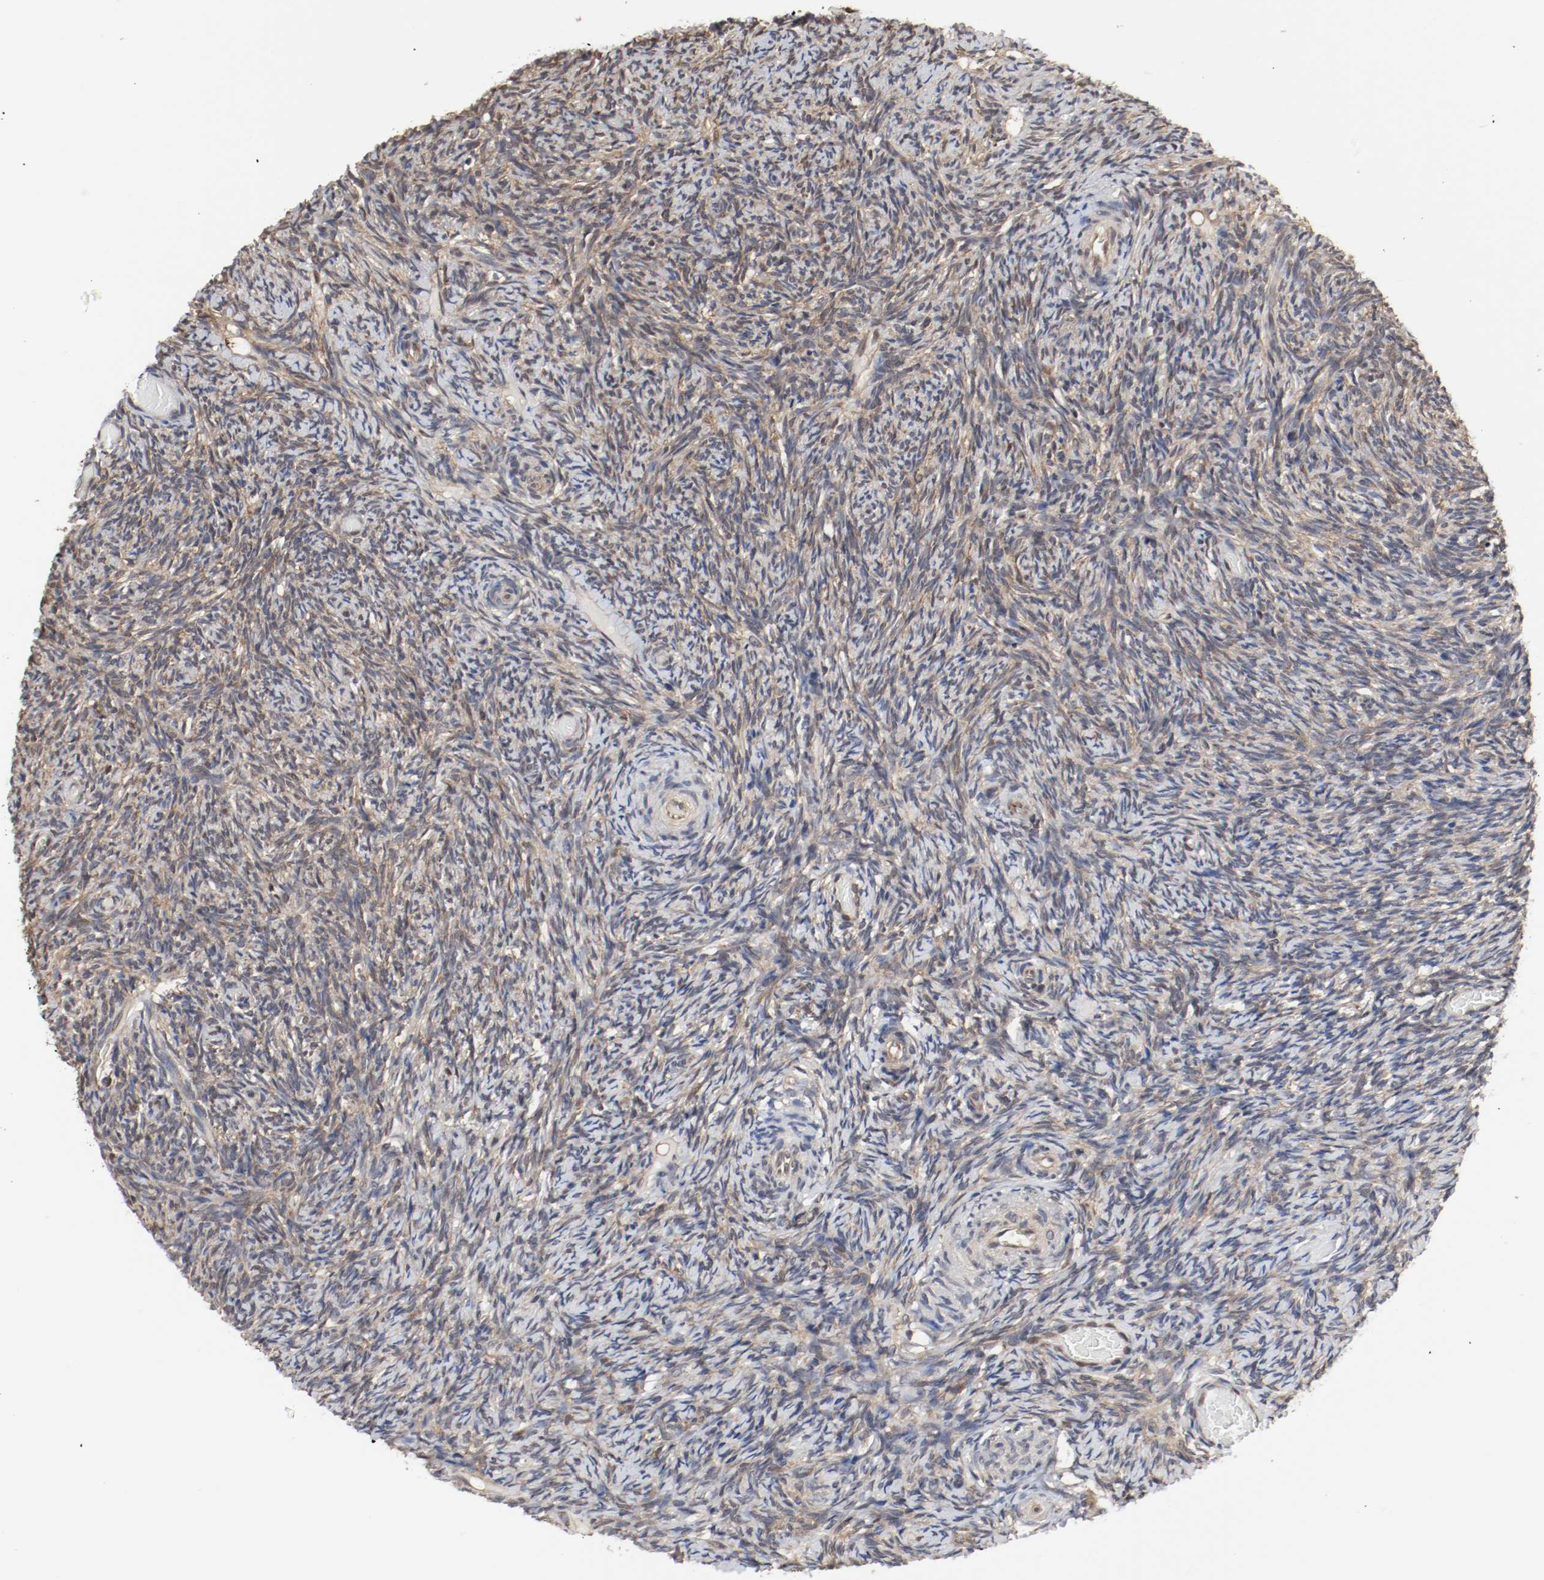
{"staining": {"intensity": "moderate", "quantity": "<25%", "location": "cytoplasmic/membranous"}, "tissue": "ovary", "cell_type": "Follicle cells", "image_type": "normal", "snomed": [{"axis": "morphology", "description": "Normal tissue, NOS"}, {"axis": "topography", "description": "Ovary"}], "caption": "High-power microscopy captured an immunohistochemistry micrograph of normal ovary, revealing moderate cytoplasmic/membranous staining in approximately <25% of follicle cells. (DAB (3,3'-diaminobenzidine) = brown stain, brightfield microscopy at high magnification).", "gene": "AFG3L2", "patient": {"sex": "female", "age": 60}}